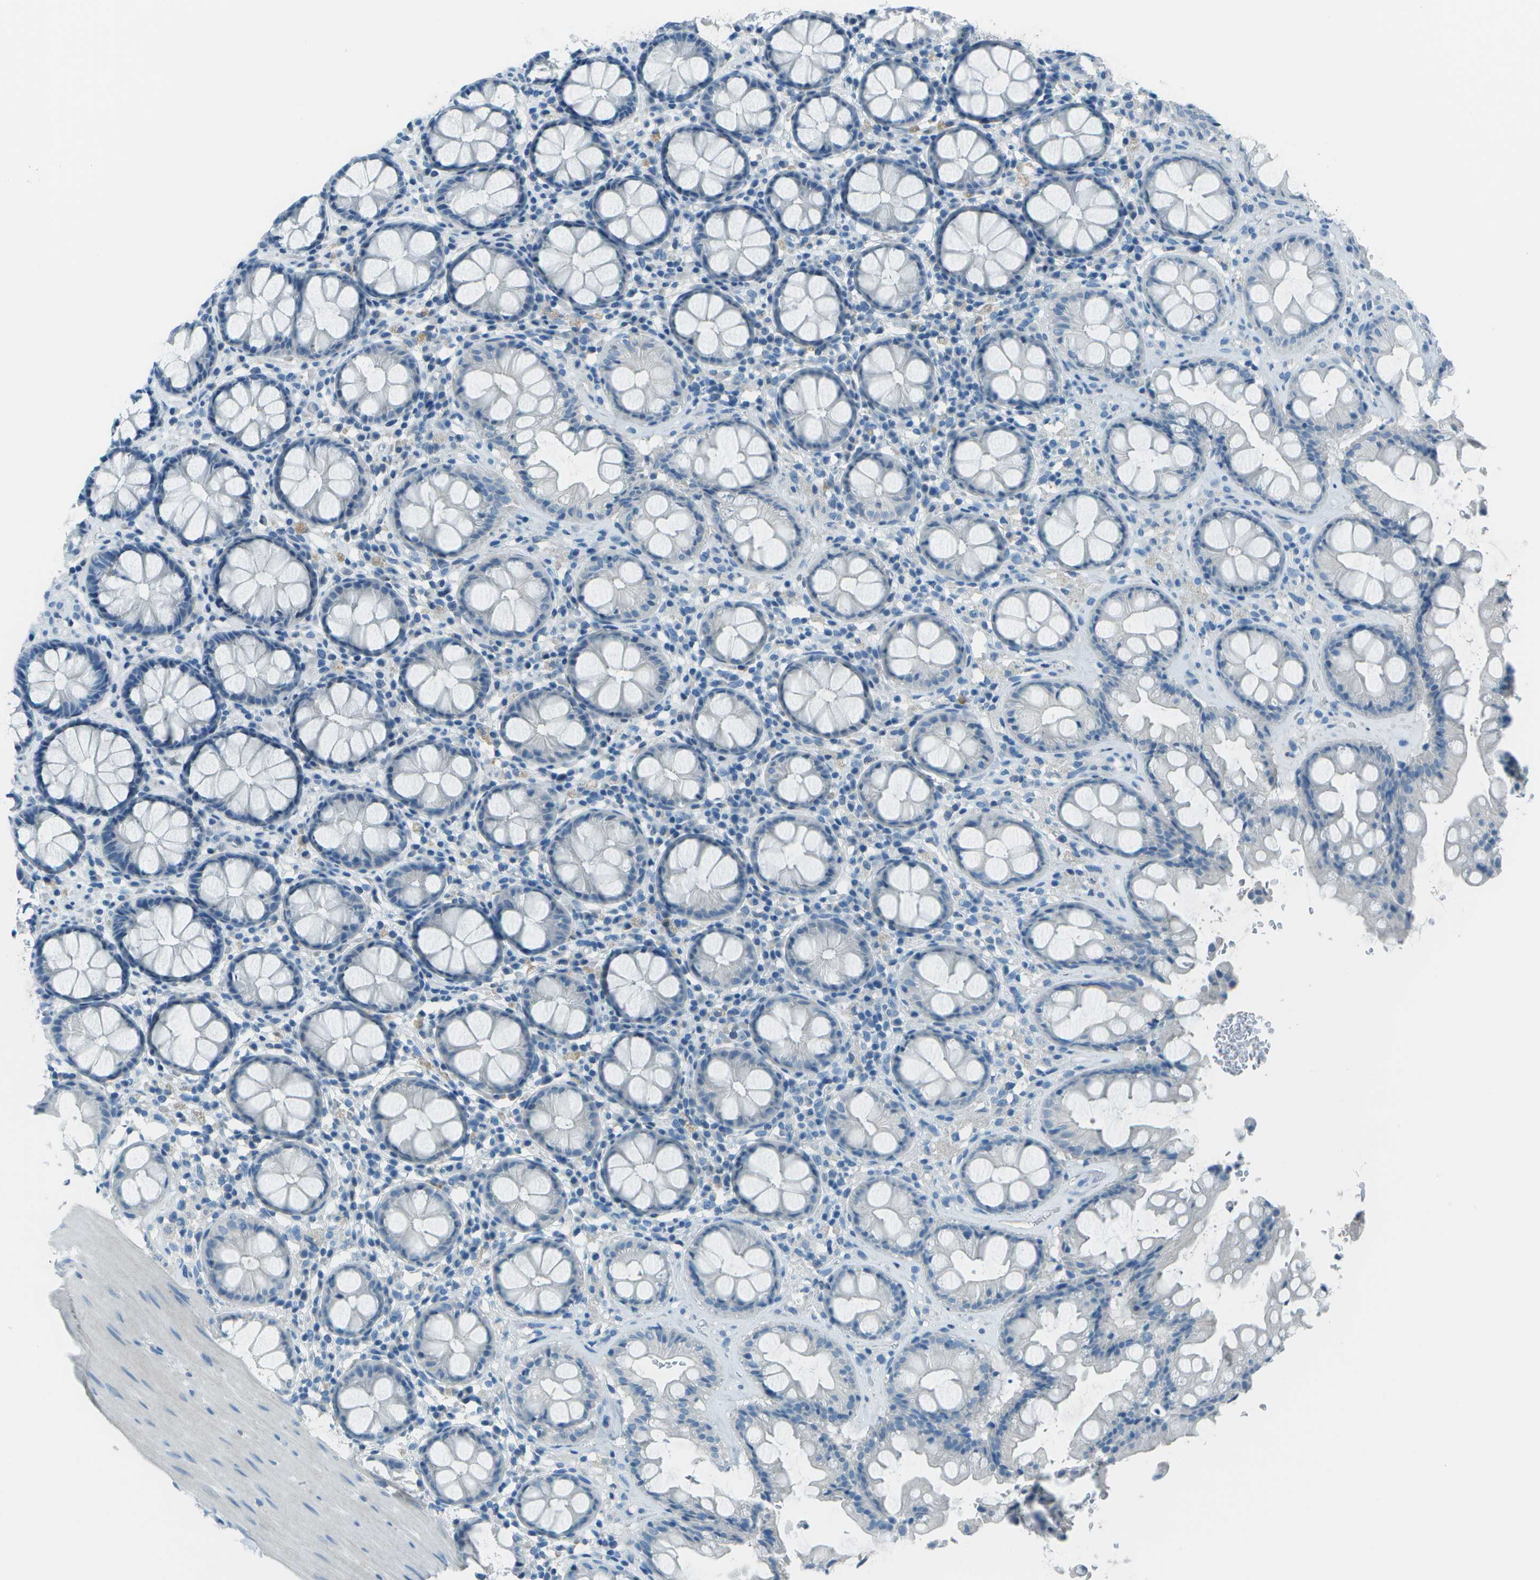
{"staining": {"intensity": "negative", "quantity": "none", "location": "none"}, "tissue": "rectum", "cell_type": "Glandular cells", "image_type": "normal", "snomed": [{"axis": "morphology", "description": "Normal tissue, NOS"}, {"axis": "topography", "description": "Rectum"}], "caption": "A high-resolution micrograph shows IHC staining of normal rectum, which shows no significant positivity in glandular cells.", "gene": "FGF1", "patient": {"sex": "male", "age": 64}}